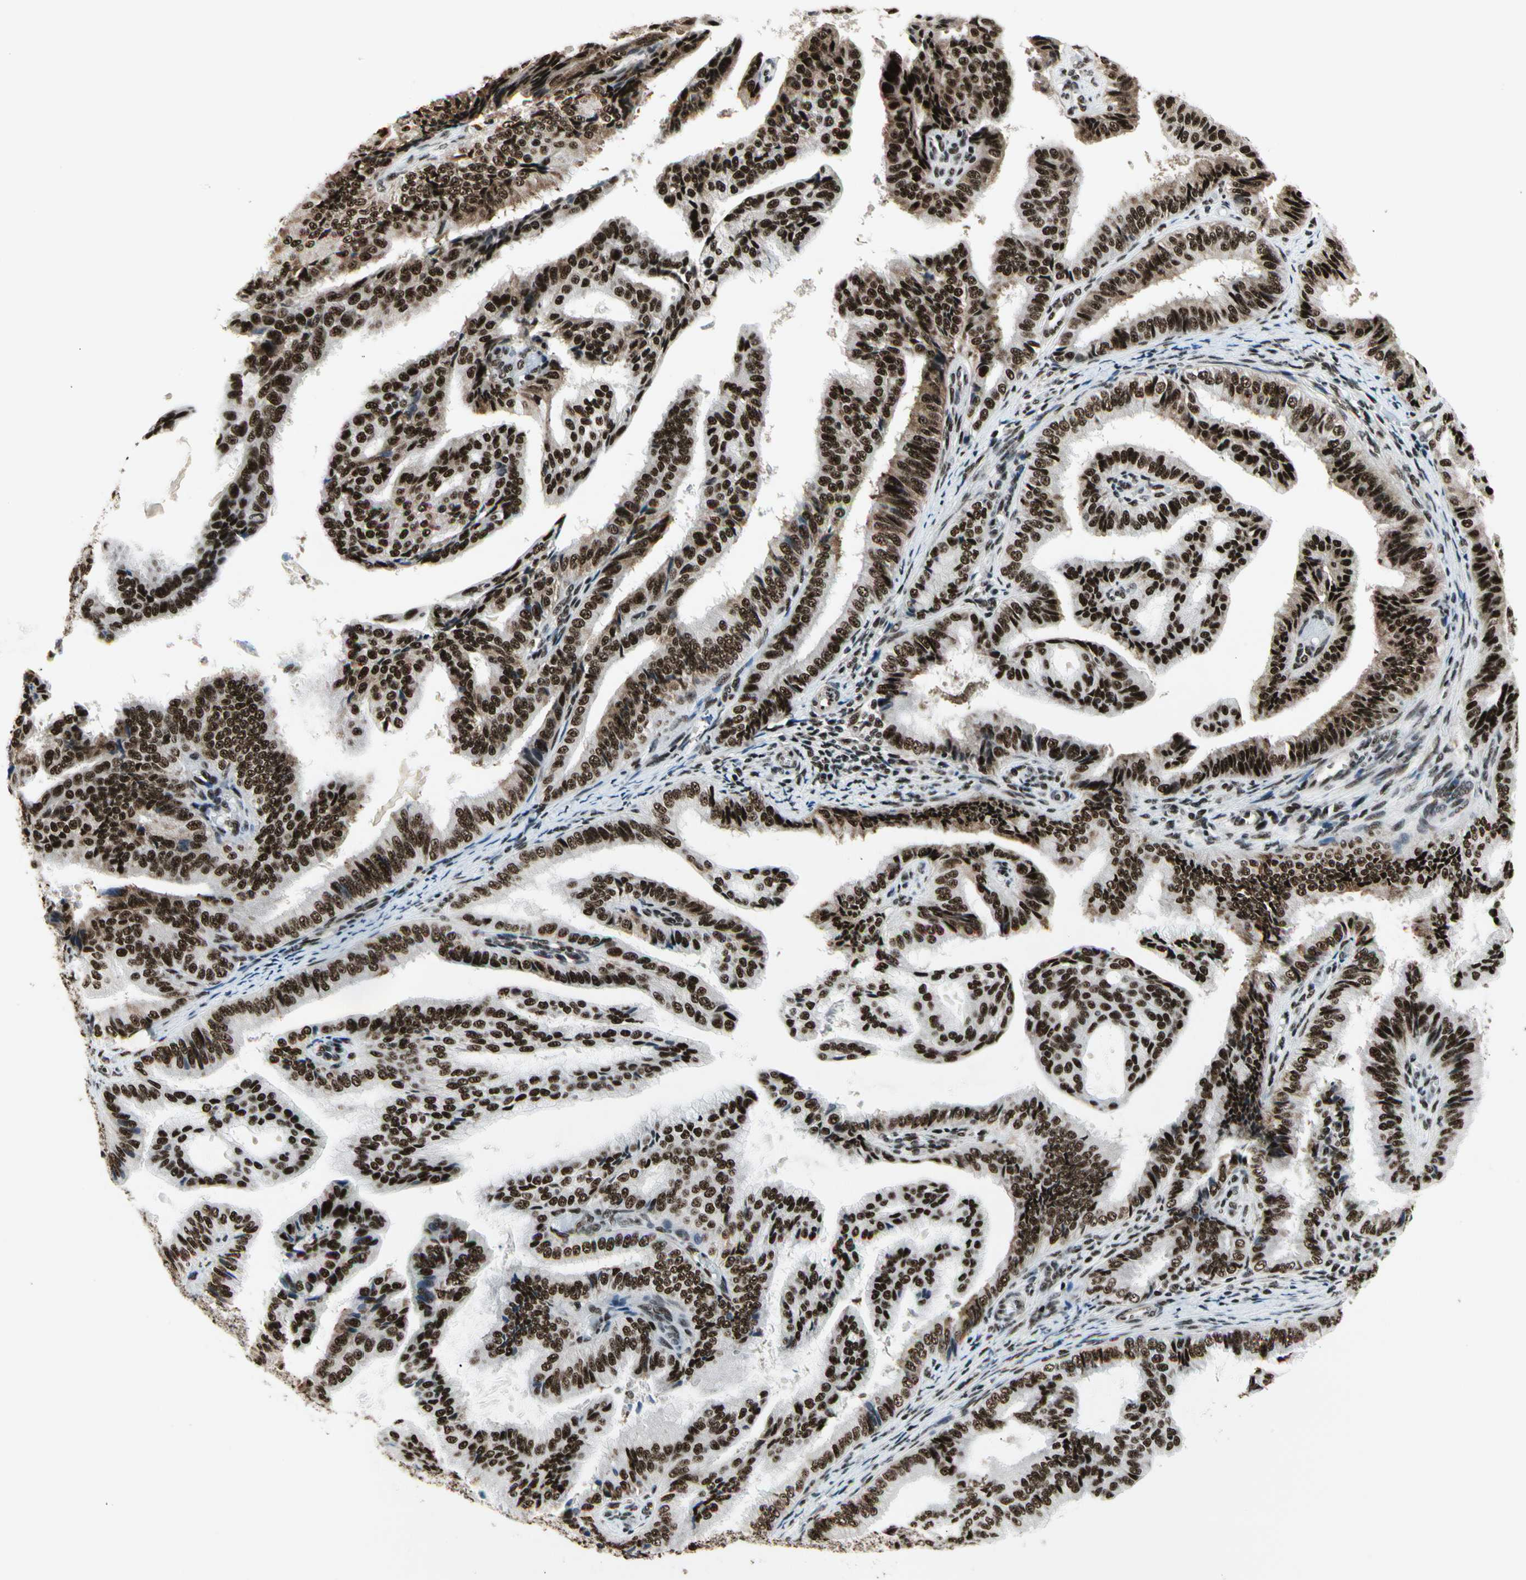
{"staining": {"intensity": "strong", "quantity": ">75%", "location": "nuclear"}, "tissue": "endometrial cancer", "cell_type": "Tumor cells", "image_type": "cancer", "snomed": [{"axis": "morphology", "description": "Adenocarcinoma, NOS"}, {"axis": "topography", "description": "Endometrium"}], "caption": "Endometrial cancer (adenocarcinoma) tissue demonstrates strong nuclear positivity in approximately >75% of tumor cells", "gene": "SRSF11", "patient": {"sex": "female", "age": 58}}